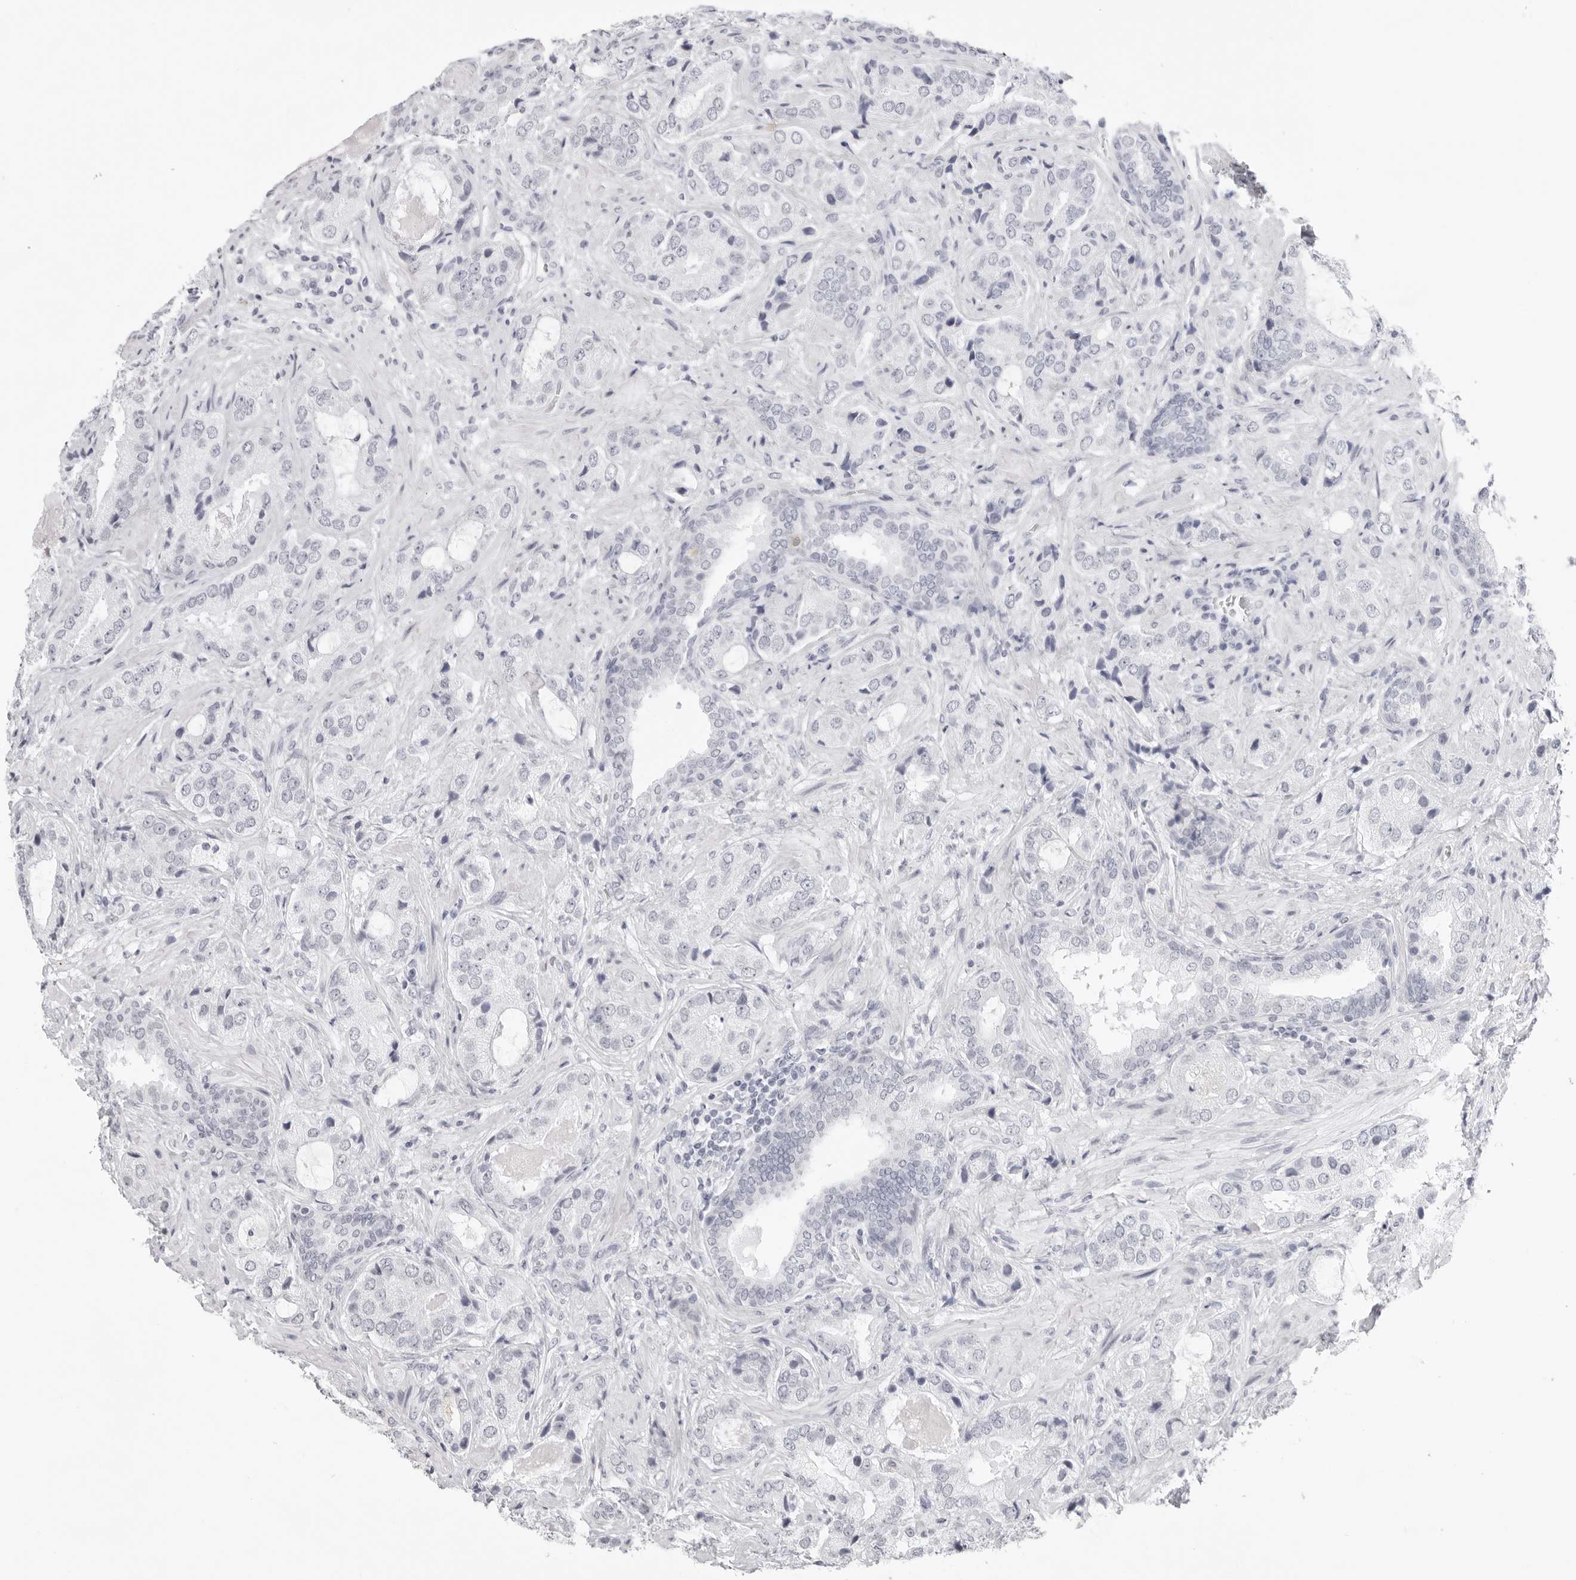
{"staining": {"intensity": "negative", "quantity": "none", "location": "none"}, "tissue": "prostate cancer", "cell_type": "Tumor cells", "image_type": "cancer", "snomed": [{"axis": "morphology", "description": "Normal tissue, NOS"}, {"axis": "morphology", "description": "Adenocarcinoma, High grade"}, {"axis": "topography", "description": "Prostate"}, {"axis": "topography", "description": "Peripheral nerve tissue"}], "caption": "DAB (3,3'-diaminobenzidine) immunohistochemical staining of human prostate cancer exhibits no significant staining in tumor cells.", "gene": "KLK12", "patient": {"sex": "male", "age": 59}}